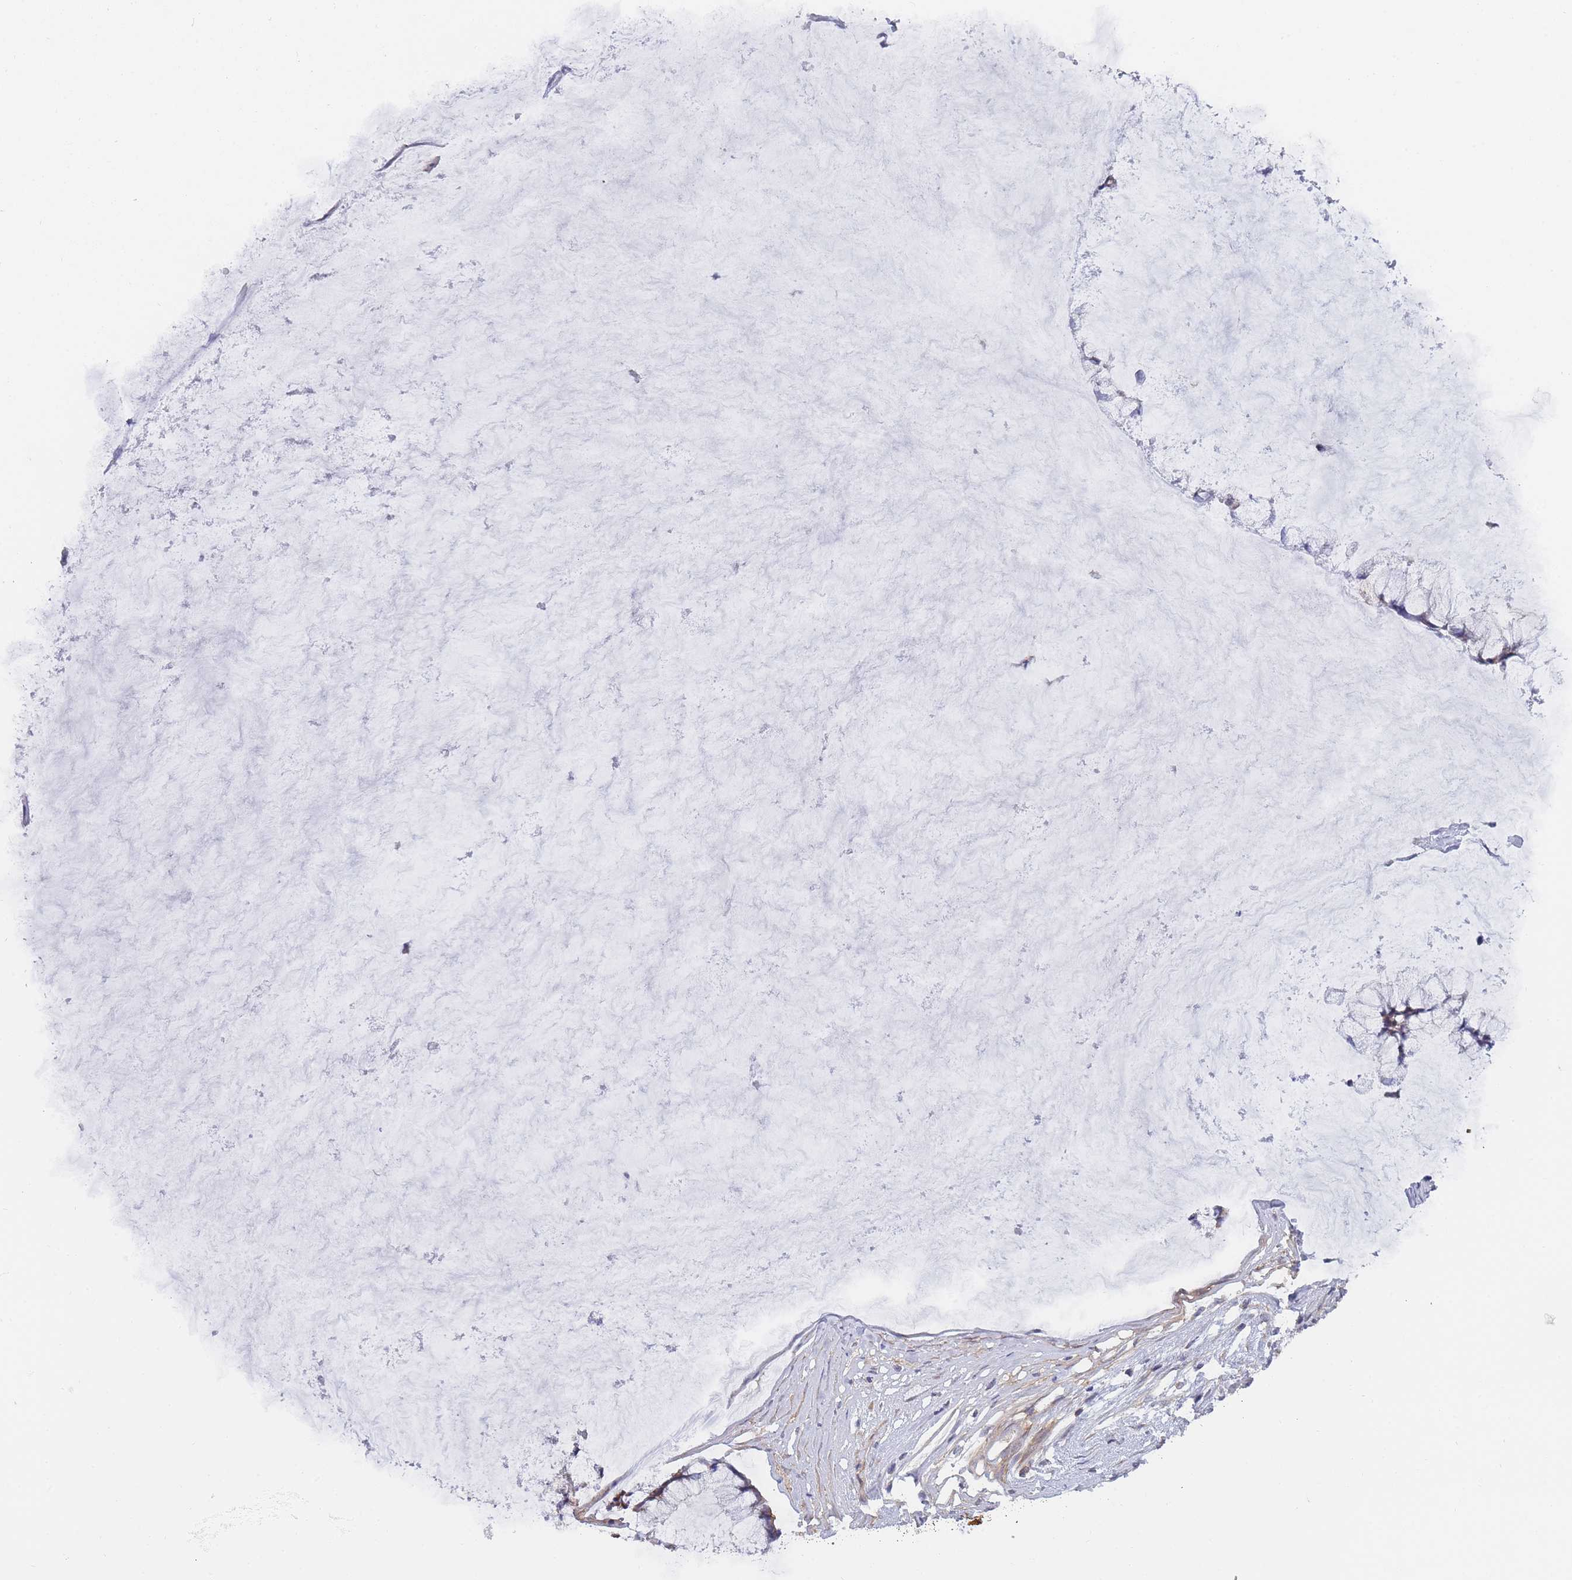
{"staining": {"intensity": "weak", "quantity": "<25%", "location": "cytoplasmic/membranous"}, "tissue": "ovarian cancer", "cell_type": "Tumor cells", "image_type": "cancer", "snomed": [{"axis": "morphology", "description": "Cystadenocarcinoma, mucinous, NOS"}, {"axis": "topography", "description": "Ovary"}], "caption": "Tumor cells show no significant expression in mucinous cystadenocarcinoma (ovarian).", "gene": "MRPS18B", "patient": {"sex": "female", "age": 42}}